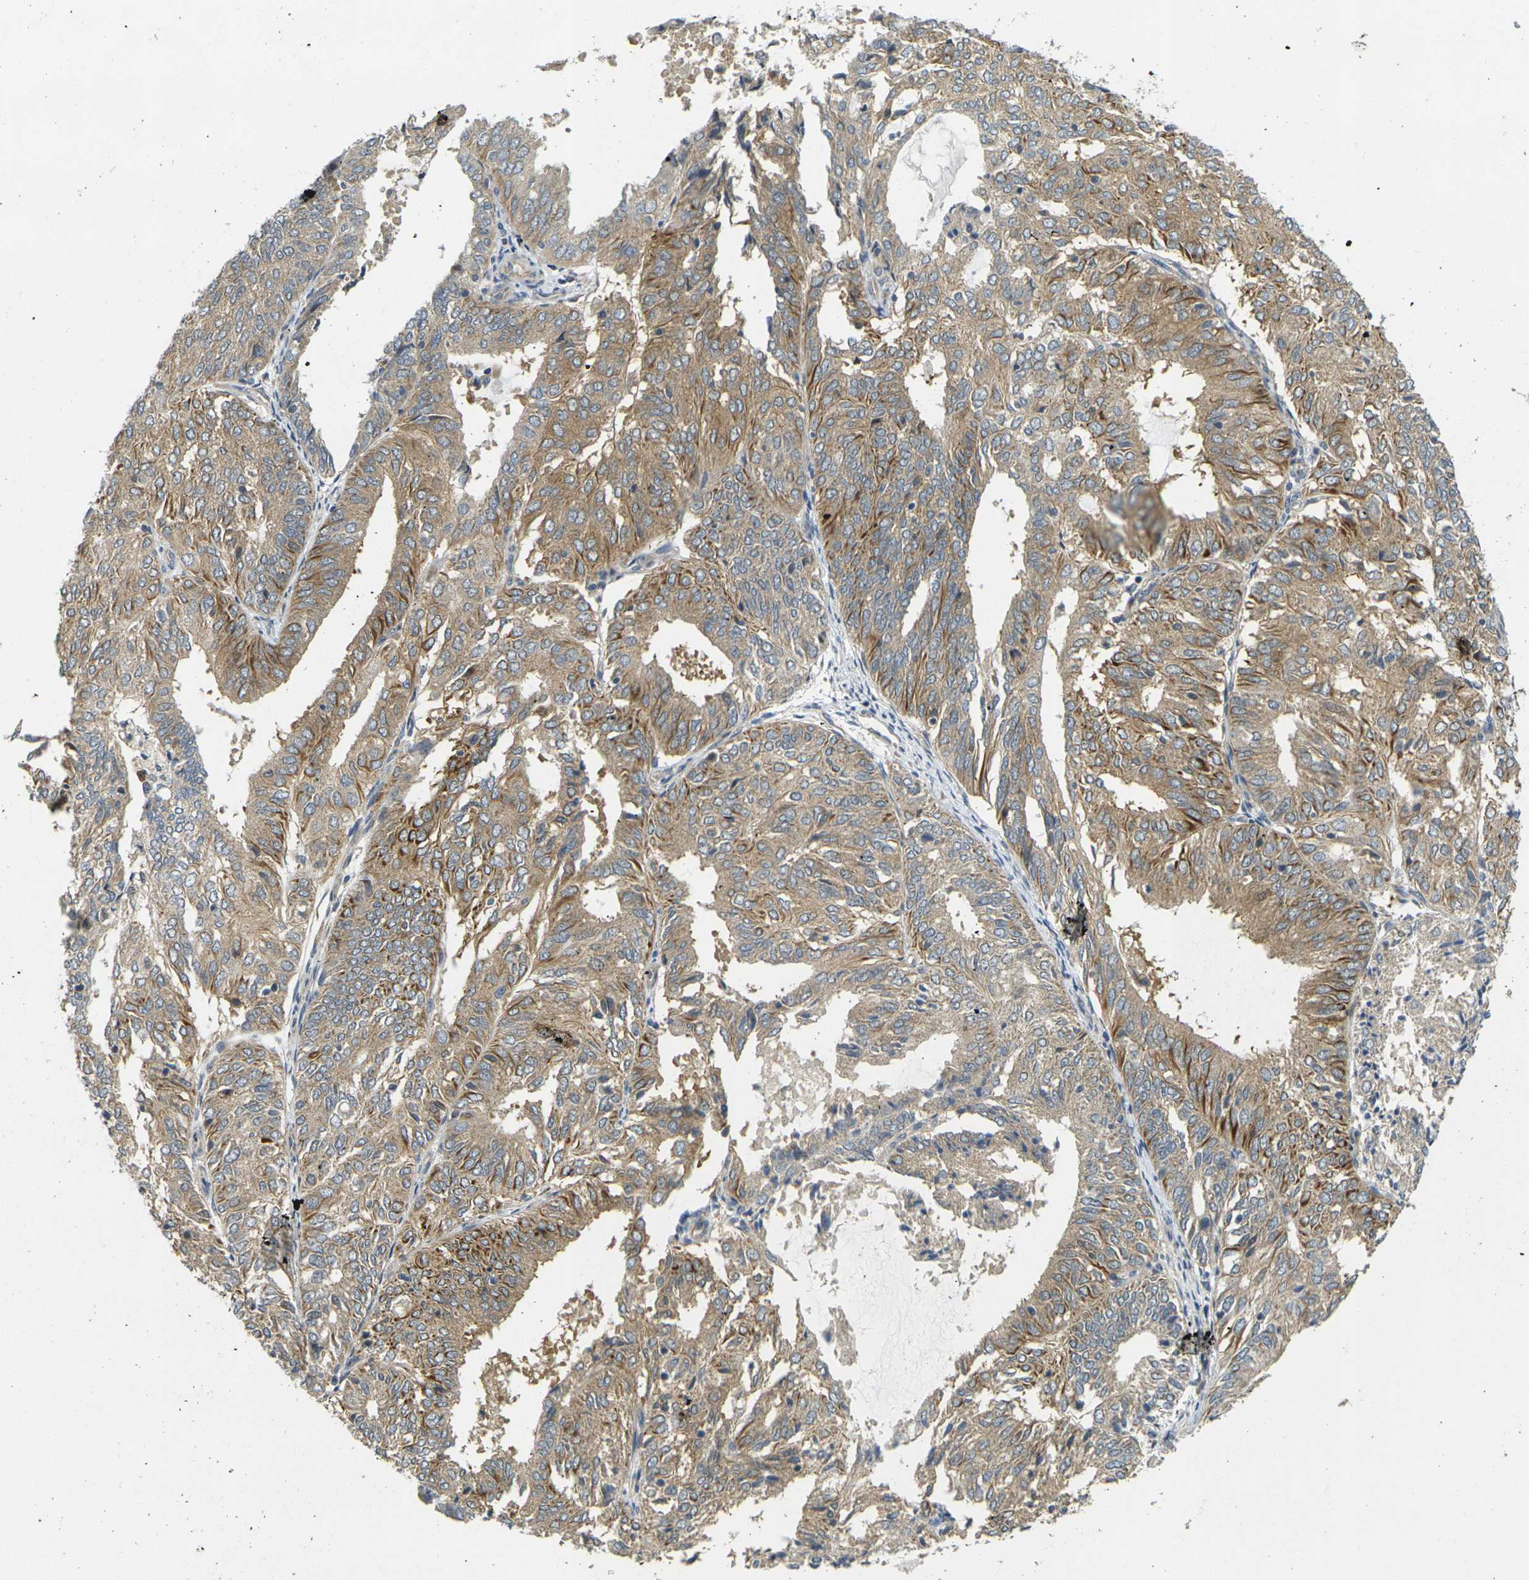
{"staining": {"intensity": "moderate", "quantity": ">75%", "location": "cytoplasmic/membranous"}, "tissue": "endometrial cancer", "cell_type": "Tumor cells", "image_type": "cancer", "snomed": [{"axis": "morphology", "description": "Adenocarcinoma, NOS"}, {"axis": "topography", "description": "Uterus"}], "caption": "Endometrial cancer tissue exhibits moderate cytoplasmic/membranous expression in approximately >75% of tumor cells", "gene": "MINAR2", "patient": {"sex": "female", "age": 60}}